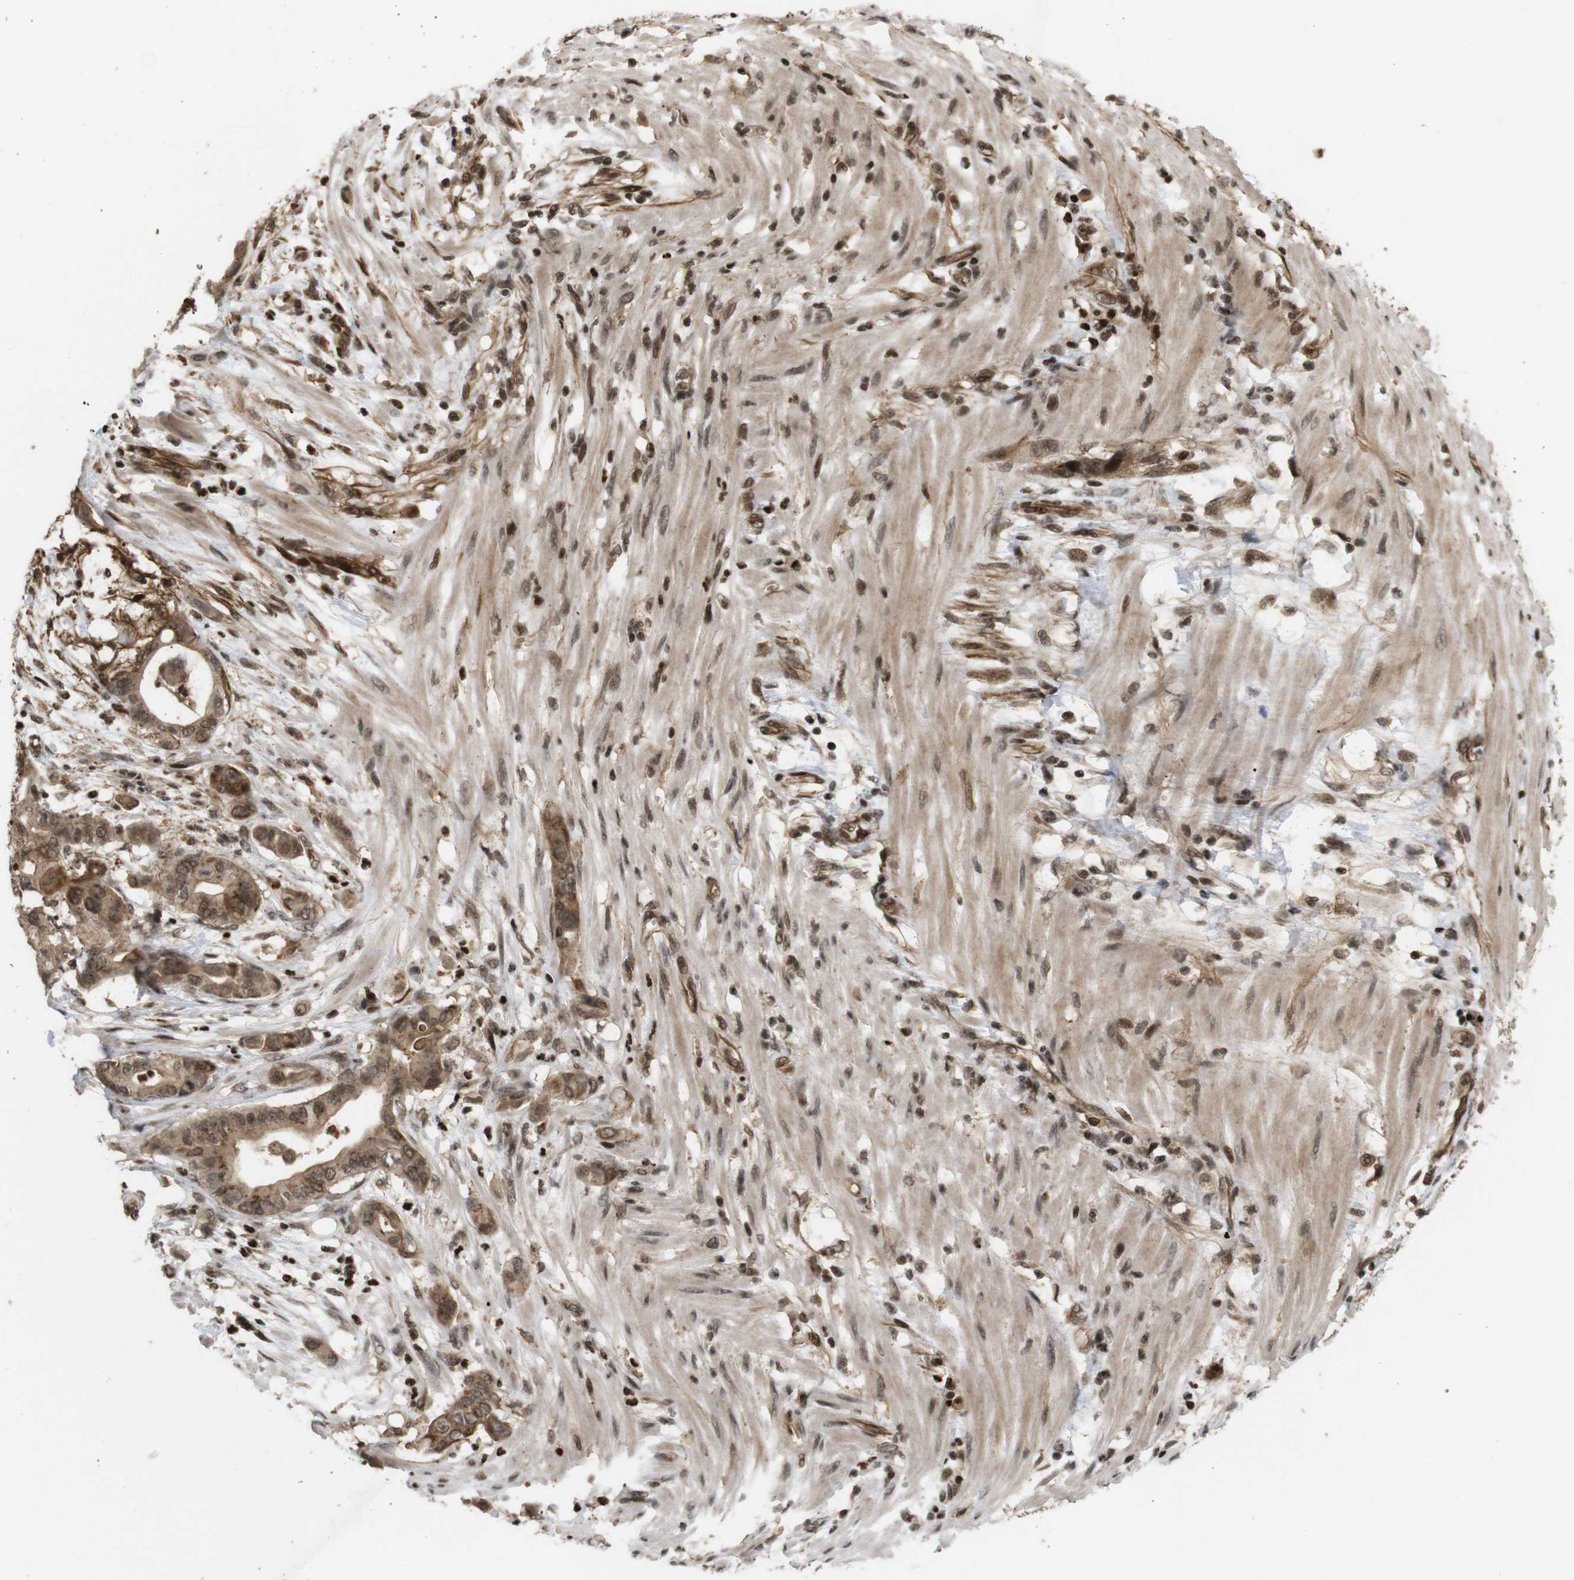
{"staining": {"intensity": "moderate", "quantity": ">75%", "location": "cytoplasmic/membranous,nuclear"}, "tissue": "pancreatic cancer", "cell_type": "Tumor cells", "image_type": "cancer", "snomed": [{"axis": "morphology", "description": "Adenocarcinoma, NOS"}, {"axis": "morphology", "description": "Adenocarcinoma, metastatic, NOS"}, {"axis": "topography", "description": "Lymph node"}, {"axis": "topography", "description": "Pancreas"}, {"axis": "topography", "description": "Duodenum"}], "caption": "Protein expression analysis of pancreatic cancer (adenocarcinoma) demonstrates moderate cytoplasmic/membranous and nuclear expression in approximately >75% of tumor cells.", "gene": "SP2", "patient": {"sex": "female", "age": 64}}